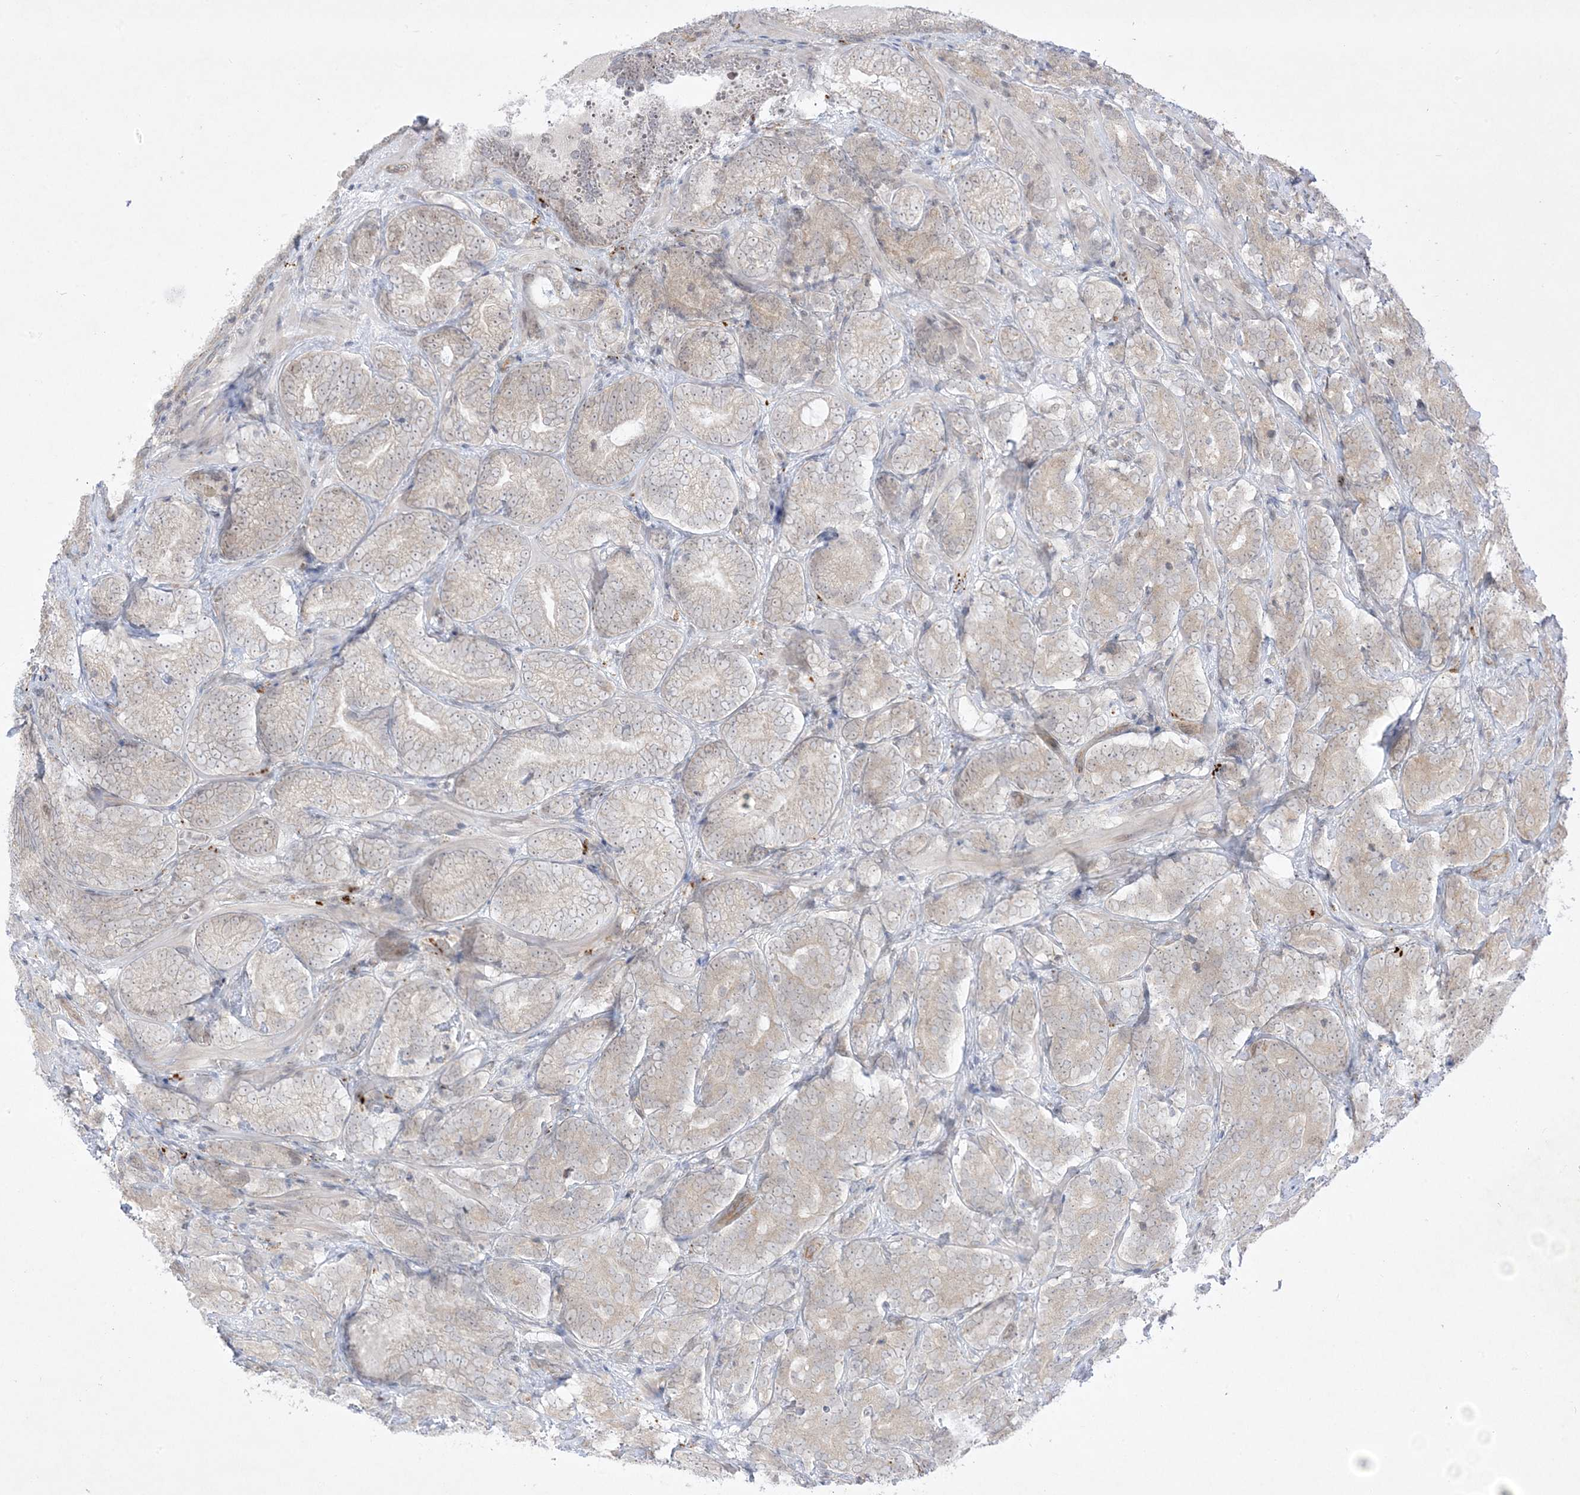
{"staining": {"intensity": "negative", "quantity": "none", "location": "none"}, "tissue": "prostate cancer", "cell_type": "Tumor cells", "image_type": "cancer", "snomed": [{"axis": "morphology", "description": "Adenocarcinoma, High grade"}, {"axis": "topography", "description": "Prostate"}], "caption": "The photomicrograph displays no significant positivity in tumor cells of prostate adenocarcinoma (high-grade).", "gene": "PTK6", "patient": {"sex": "male", "age": 66}}